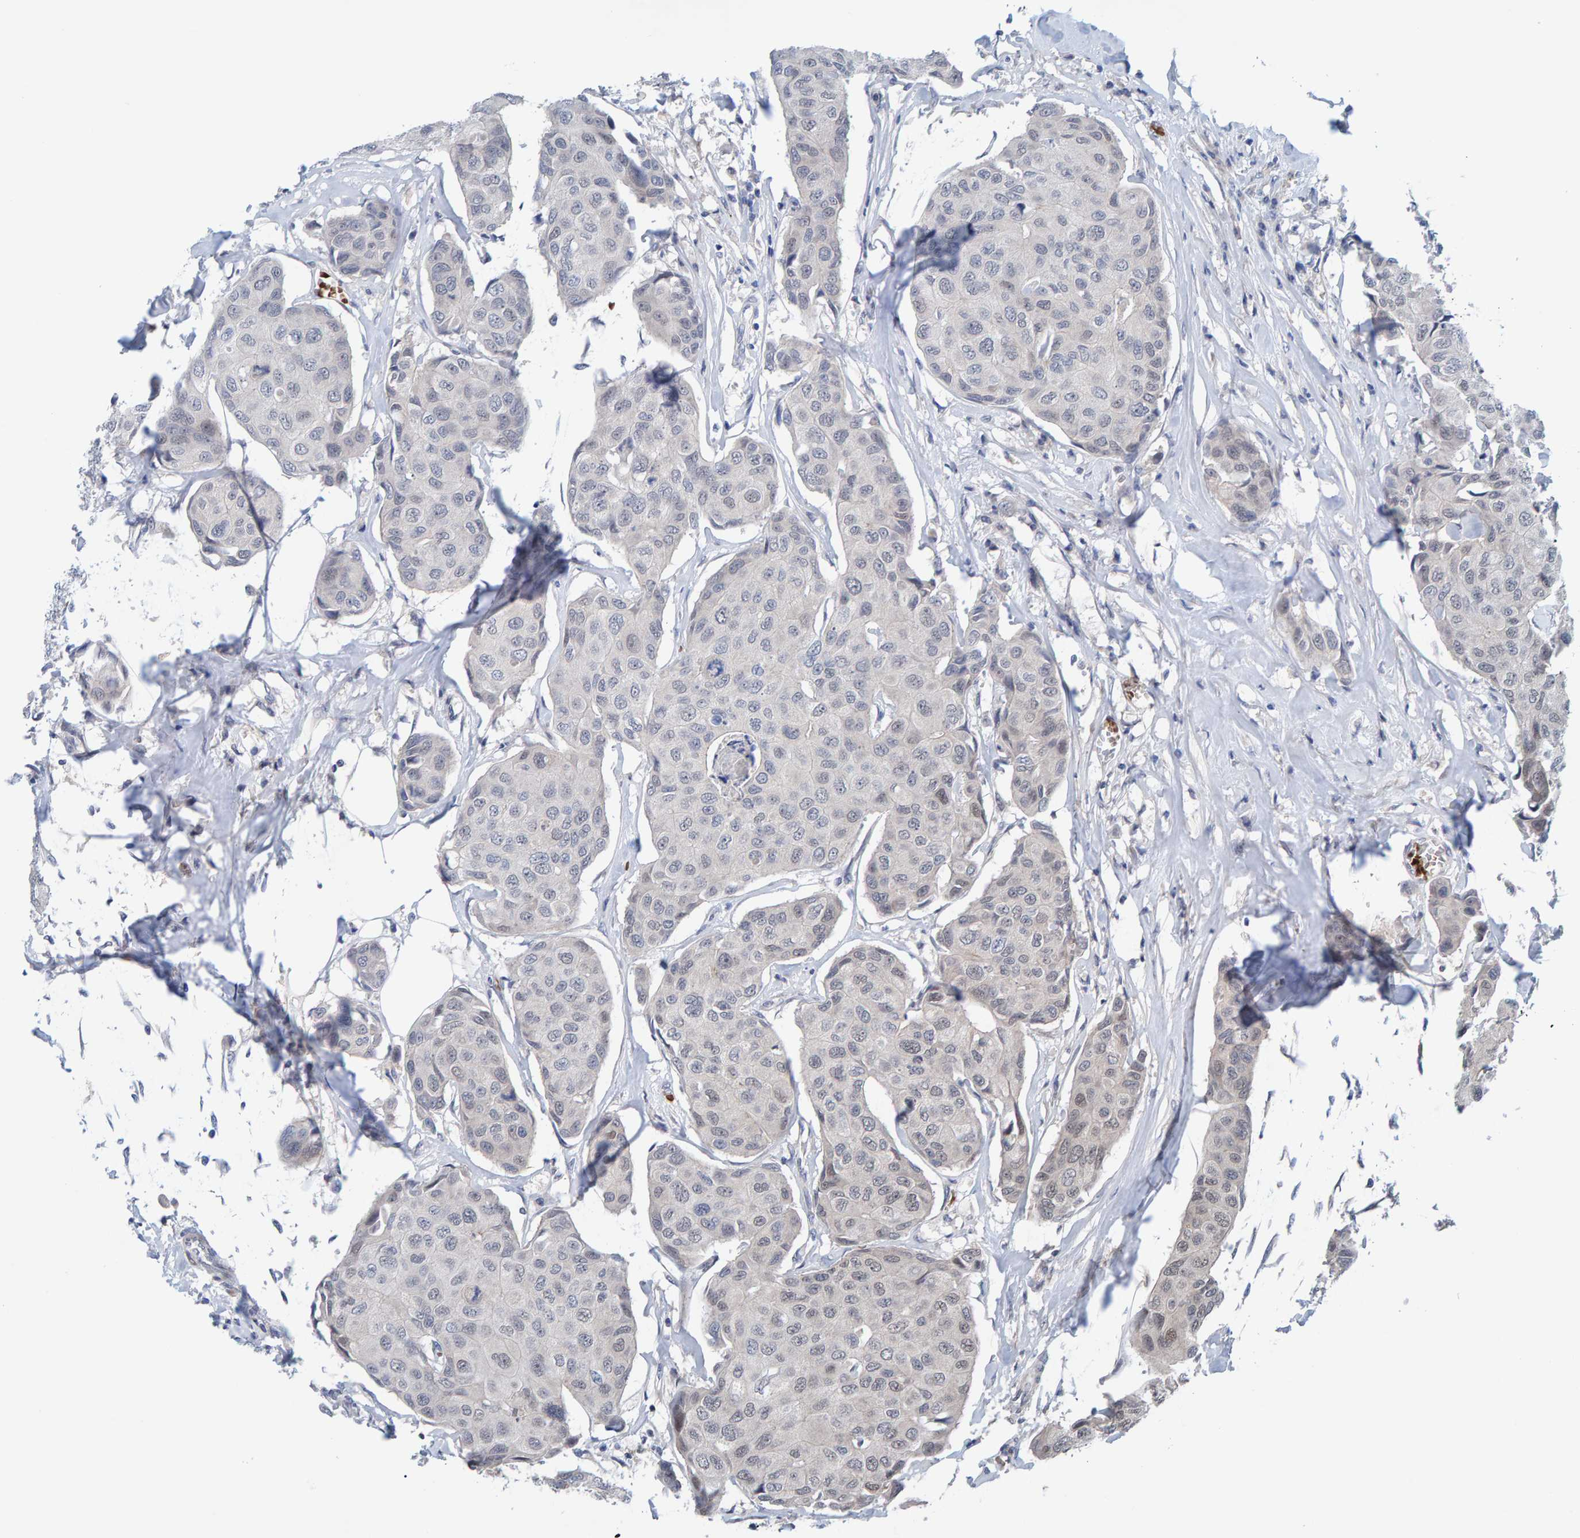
{"staining": {"intensity": "negative", "quantity": "none", "location": "none"}, "tissue": "breast cancer", "cell_type": "Tumor cells", "image_type": "cancer", "snomed": [{"axis": "morphology", "description": "Duct carcinoma"}, {"axis": "topography", "description": "Breast"}], "caption": "Tumor cells are negative for protein expression in human breast infiltrating ductal carcinoma.", "gene": "MFSD6L", "patient": {"sex": "female", "age": 80}}